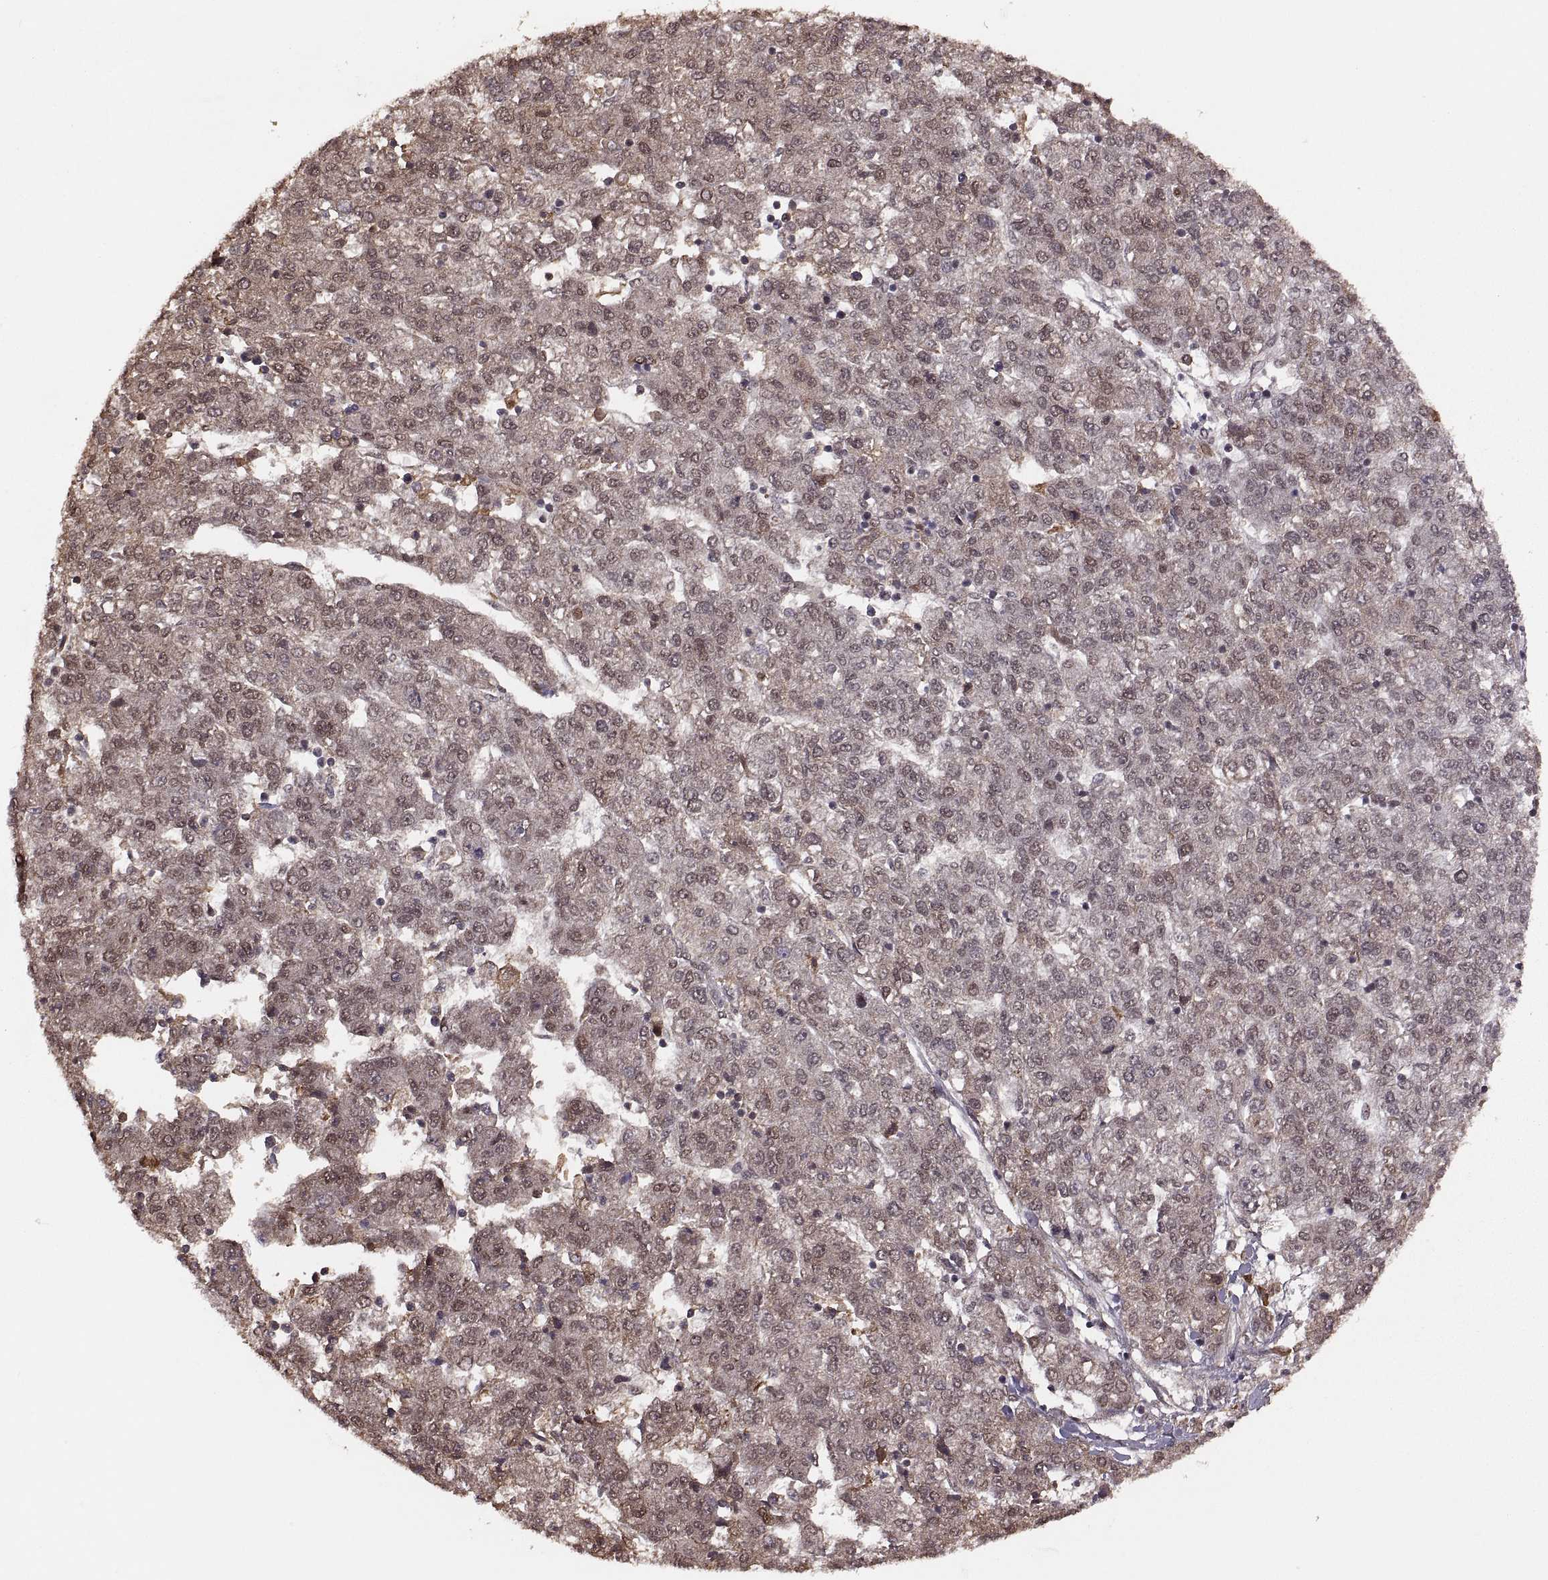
{"staining": {"intensity": "weak", "quantity": "25%-75%", "location": "cytoplasmic/membranous"}, "tissue": "liver cancer", "cell_type": "Tumor cells", "image_type": "cancer", "snomed": [{"axis": "morphology", "description": "Carcinoma, Hepatocellular, NOS"}, {"axis": "topography", "description": "Liver"}], "caption": "Approximately 25%-75% of tumor cells in human liver cancer (hepatocellular carcinoma) demonstrate weak cytoplasmic/membranous protein expression as visualized by brown immunohistochemical staining.", "gene": "RFT1", "patient": {"sex": "male", "age": 56}}